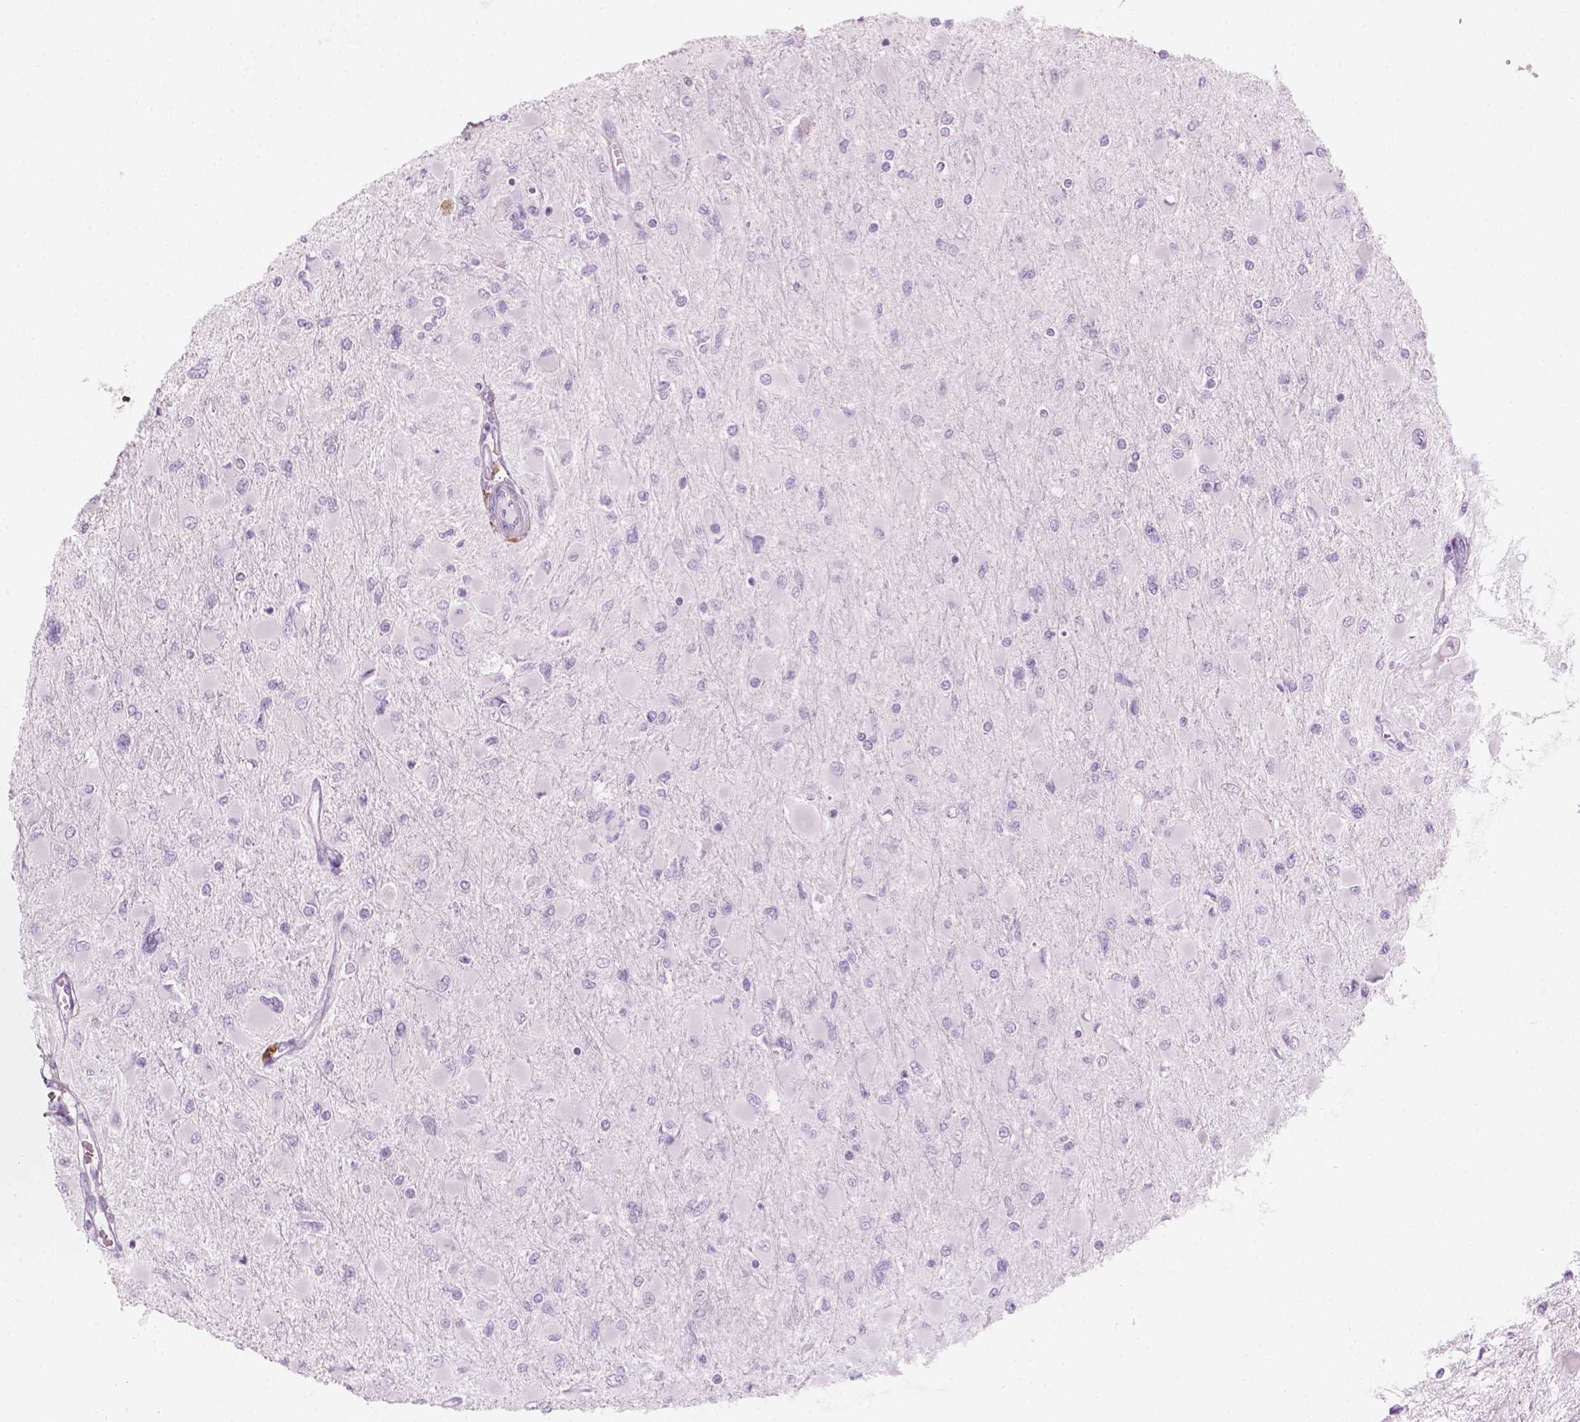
{"staining": {"intensity": "negative", "quantity": "none", "location": "none"}, "tissue": "glioma", "cell_type": "Tumor cells", "image_type": "cancer", "snomed": [{"axis": "morphology", "description": "Glioma, malignant, High grade"}, {"axis": "topography", "description": "Cerebral cortex"}], "caption": "Protein analysis of glioma exhibits no significant positivity in tumor cells.", "gene": "CES1", "patient": {"sex": "female", "age": 36}}